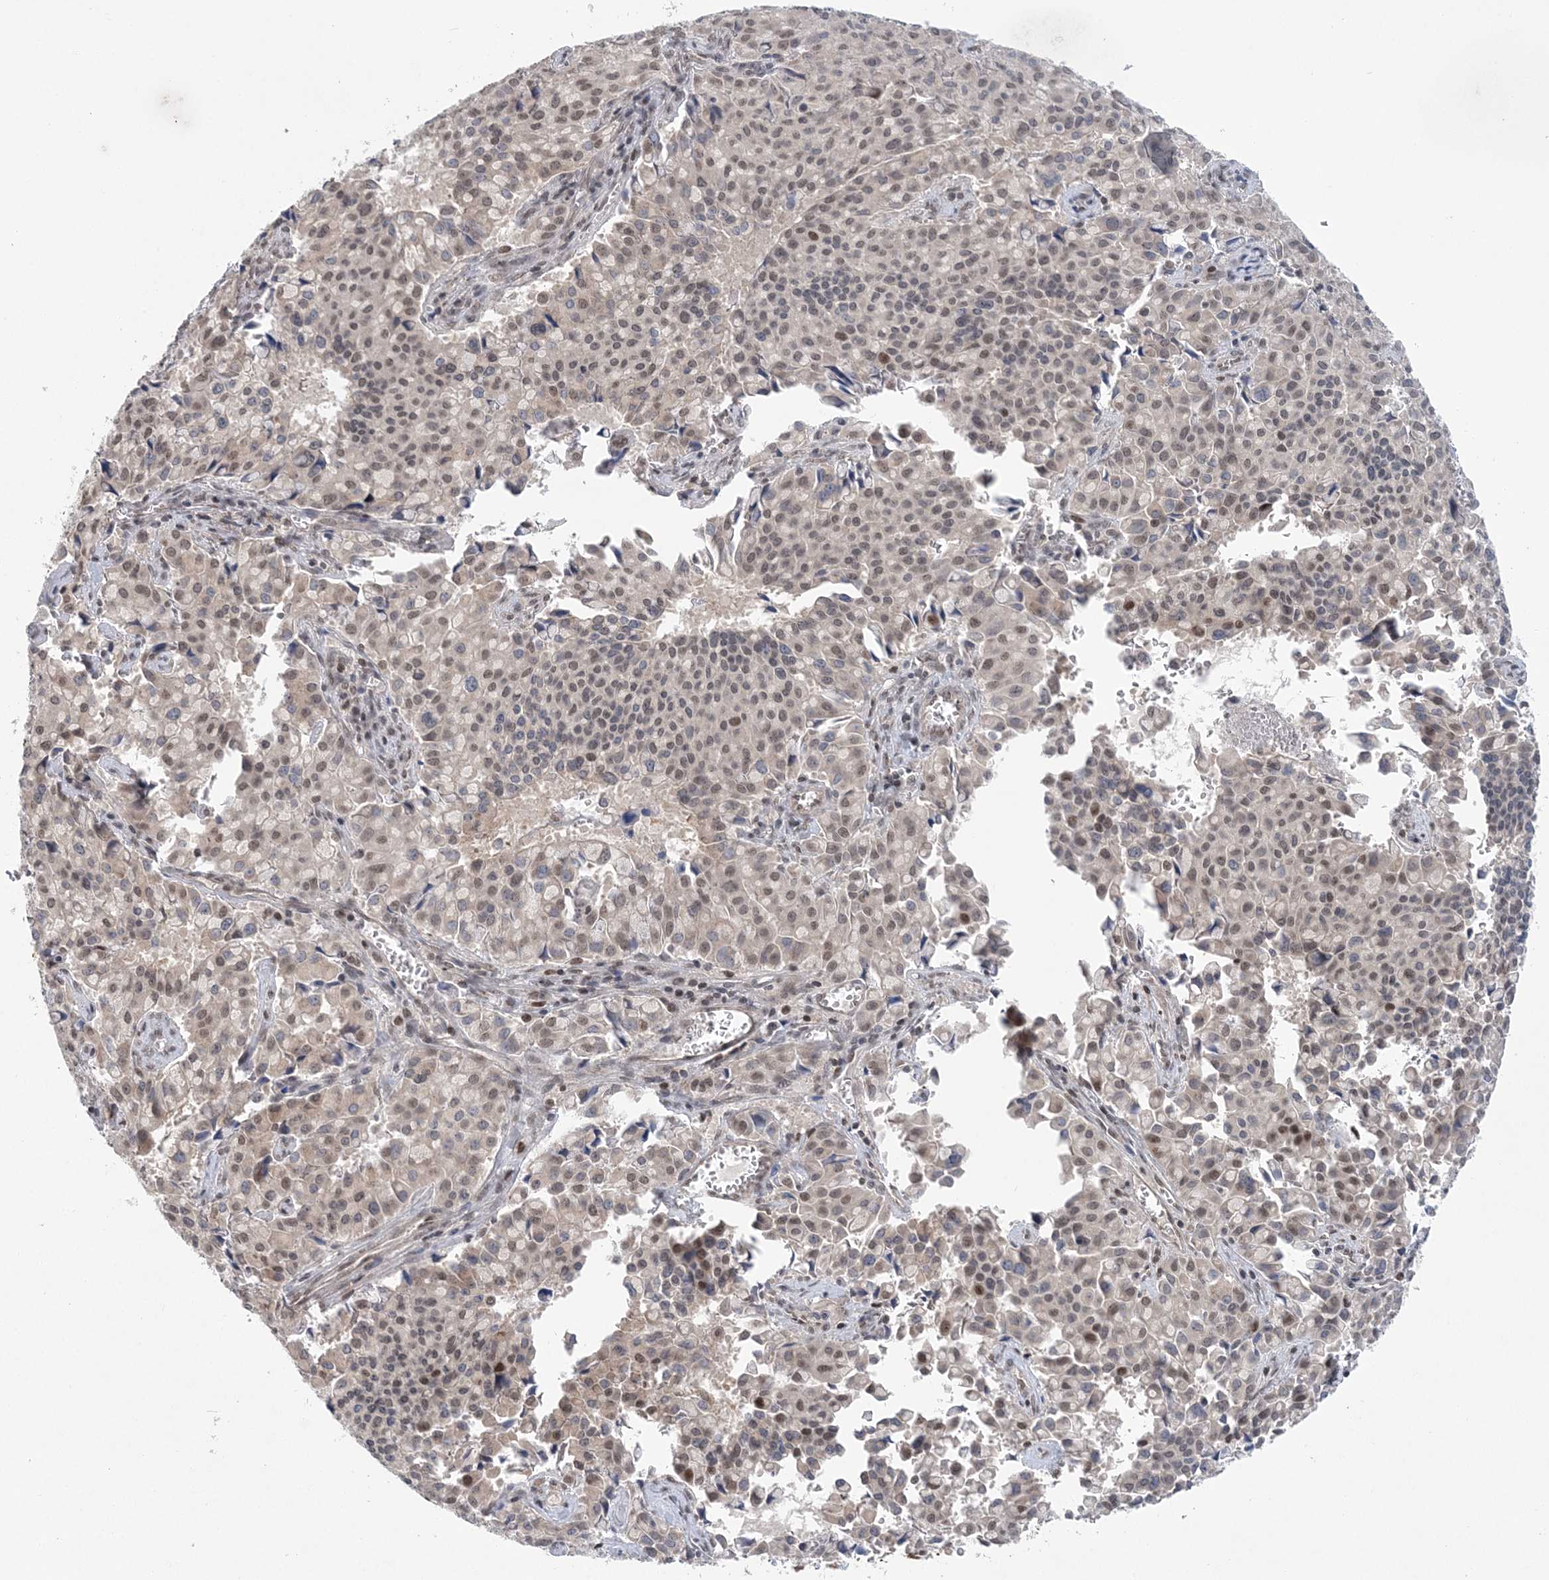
{"staining": {"intensity": "moderate", "quantity": ">75%", "location": "nuclear"}, "tissue": "pancreatic cancer", "cell_type": "Tumor cells", "image_type": "cancer", "snomed": [{"axis": "morphology", "description": "Adenocarcinoma, NOS"}, {"axis": "topography", "description": "Pancreas"}], "caption": "IHC histopathology image of neoplastic tissue: human pancreatic cancer (adenocarcinoma) stained using immunohistochemistry reveals medium levels of moderate protein expression localized specifically in the nuclear of tumor cells, appearing as a nuclear brown color.", "gene": "CCDC152", "patient": {"sex": "male", "age": 65}}